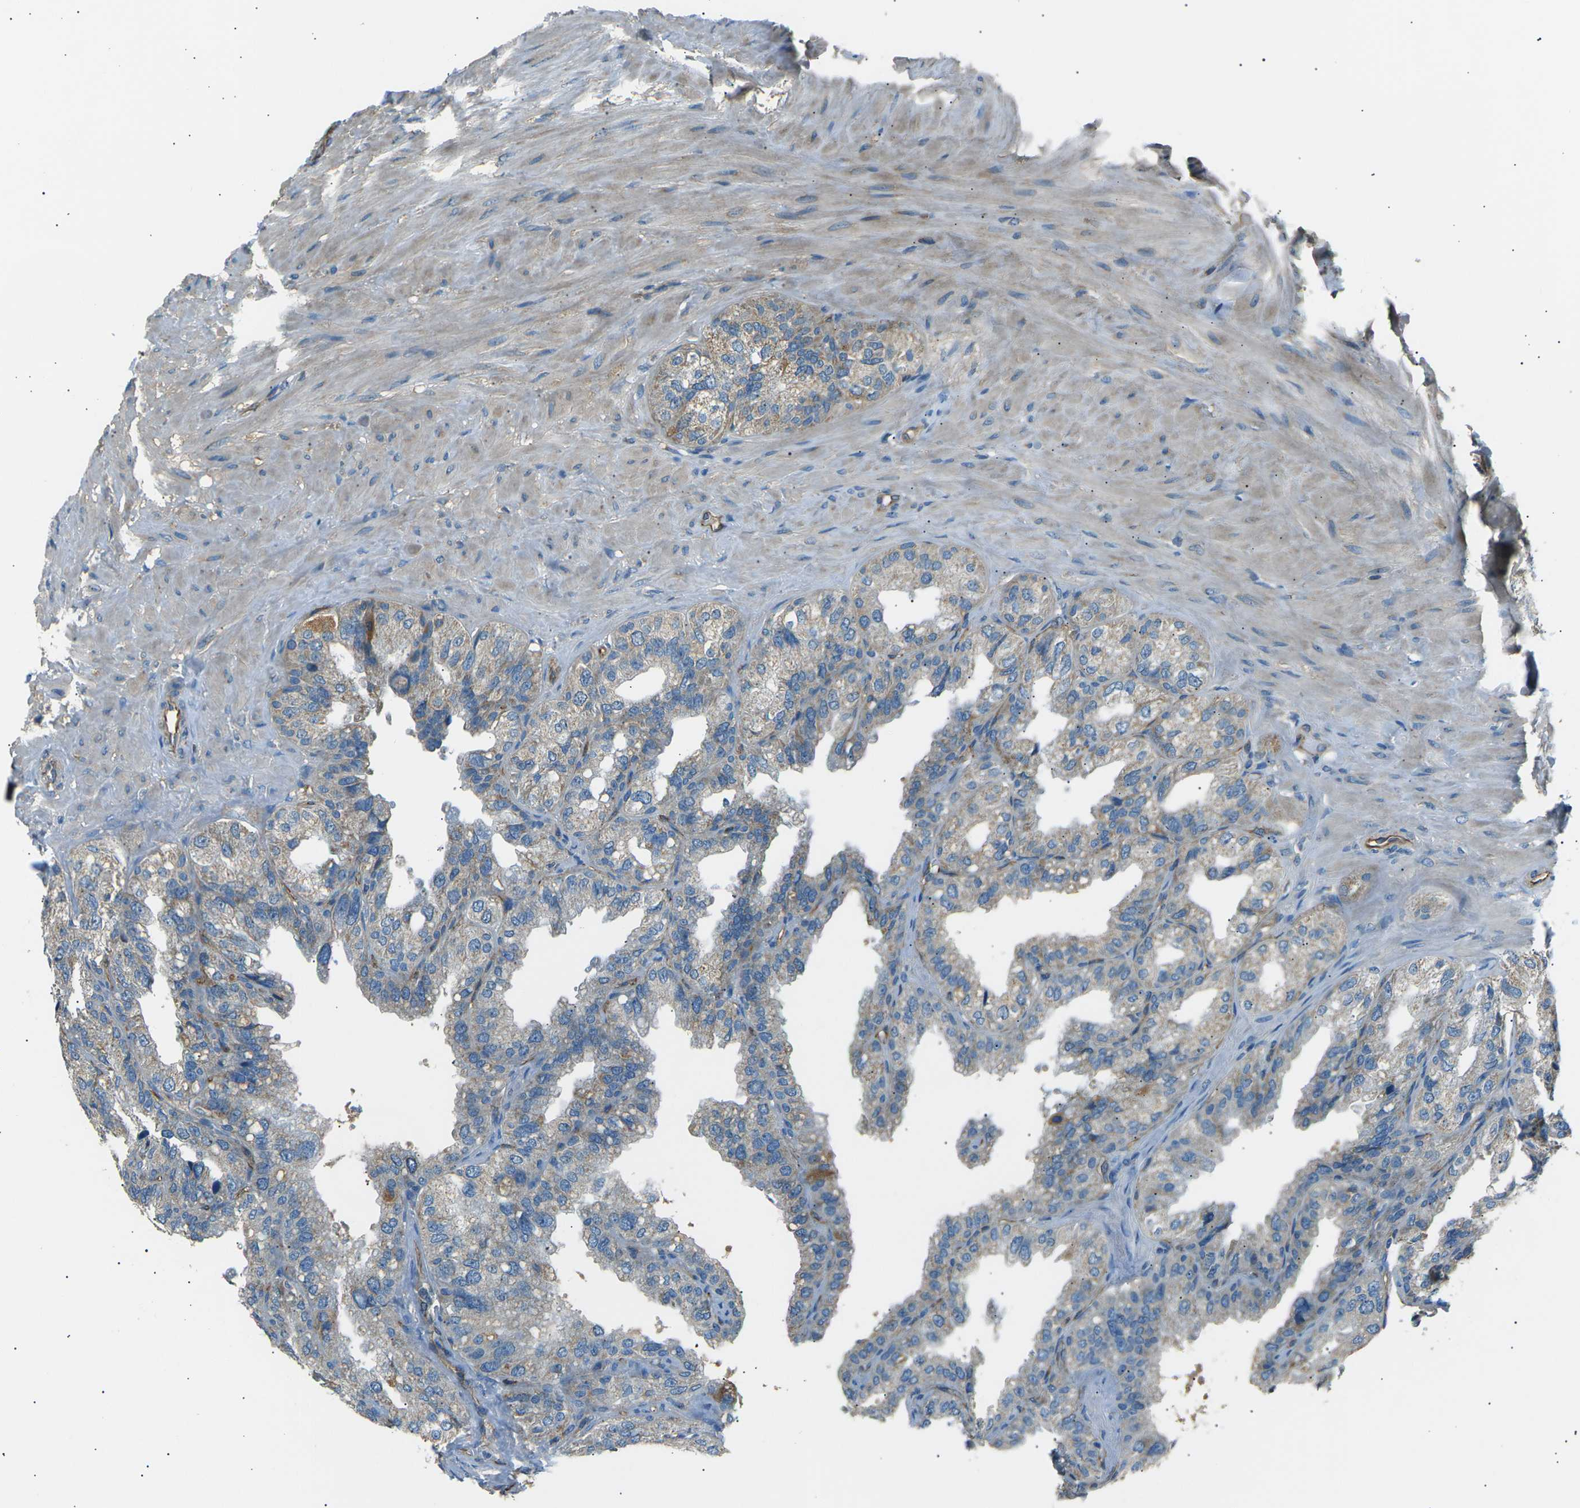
{"staining": {"intensity": "weak", "quantity": "25%-75%", "location": "cytoplasmic/membranous"}, "tissue": "seminal vesicle", "cell_type": "Glandular cells", "image_type": "normal", "snomed": [{"axis": "morphology", "description": "Normal tissue, NOS"}, {"axis": "topography", "description": "Seminal veicle"}], "caption": "The image shows a brown stain indicating the presence of a protein in the cytoplasmic/membranous of glandular cells in seminal vesicle. The staining was performed using DAB (3,3'-diaminobenzidine), with brown indicating positive protein expression. Nuclei are stained blue with hematoxylin.", "gene": "SLK", "patient": {"sex": "male", "age": 68}}